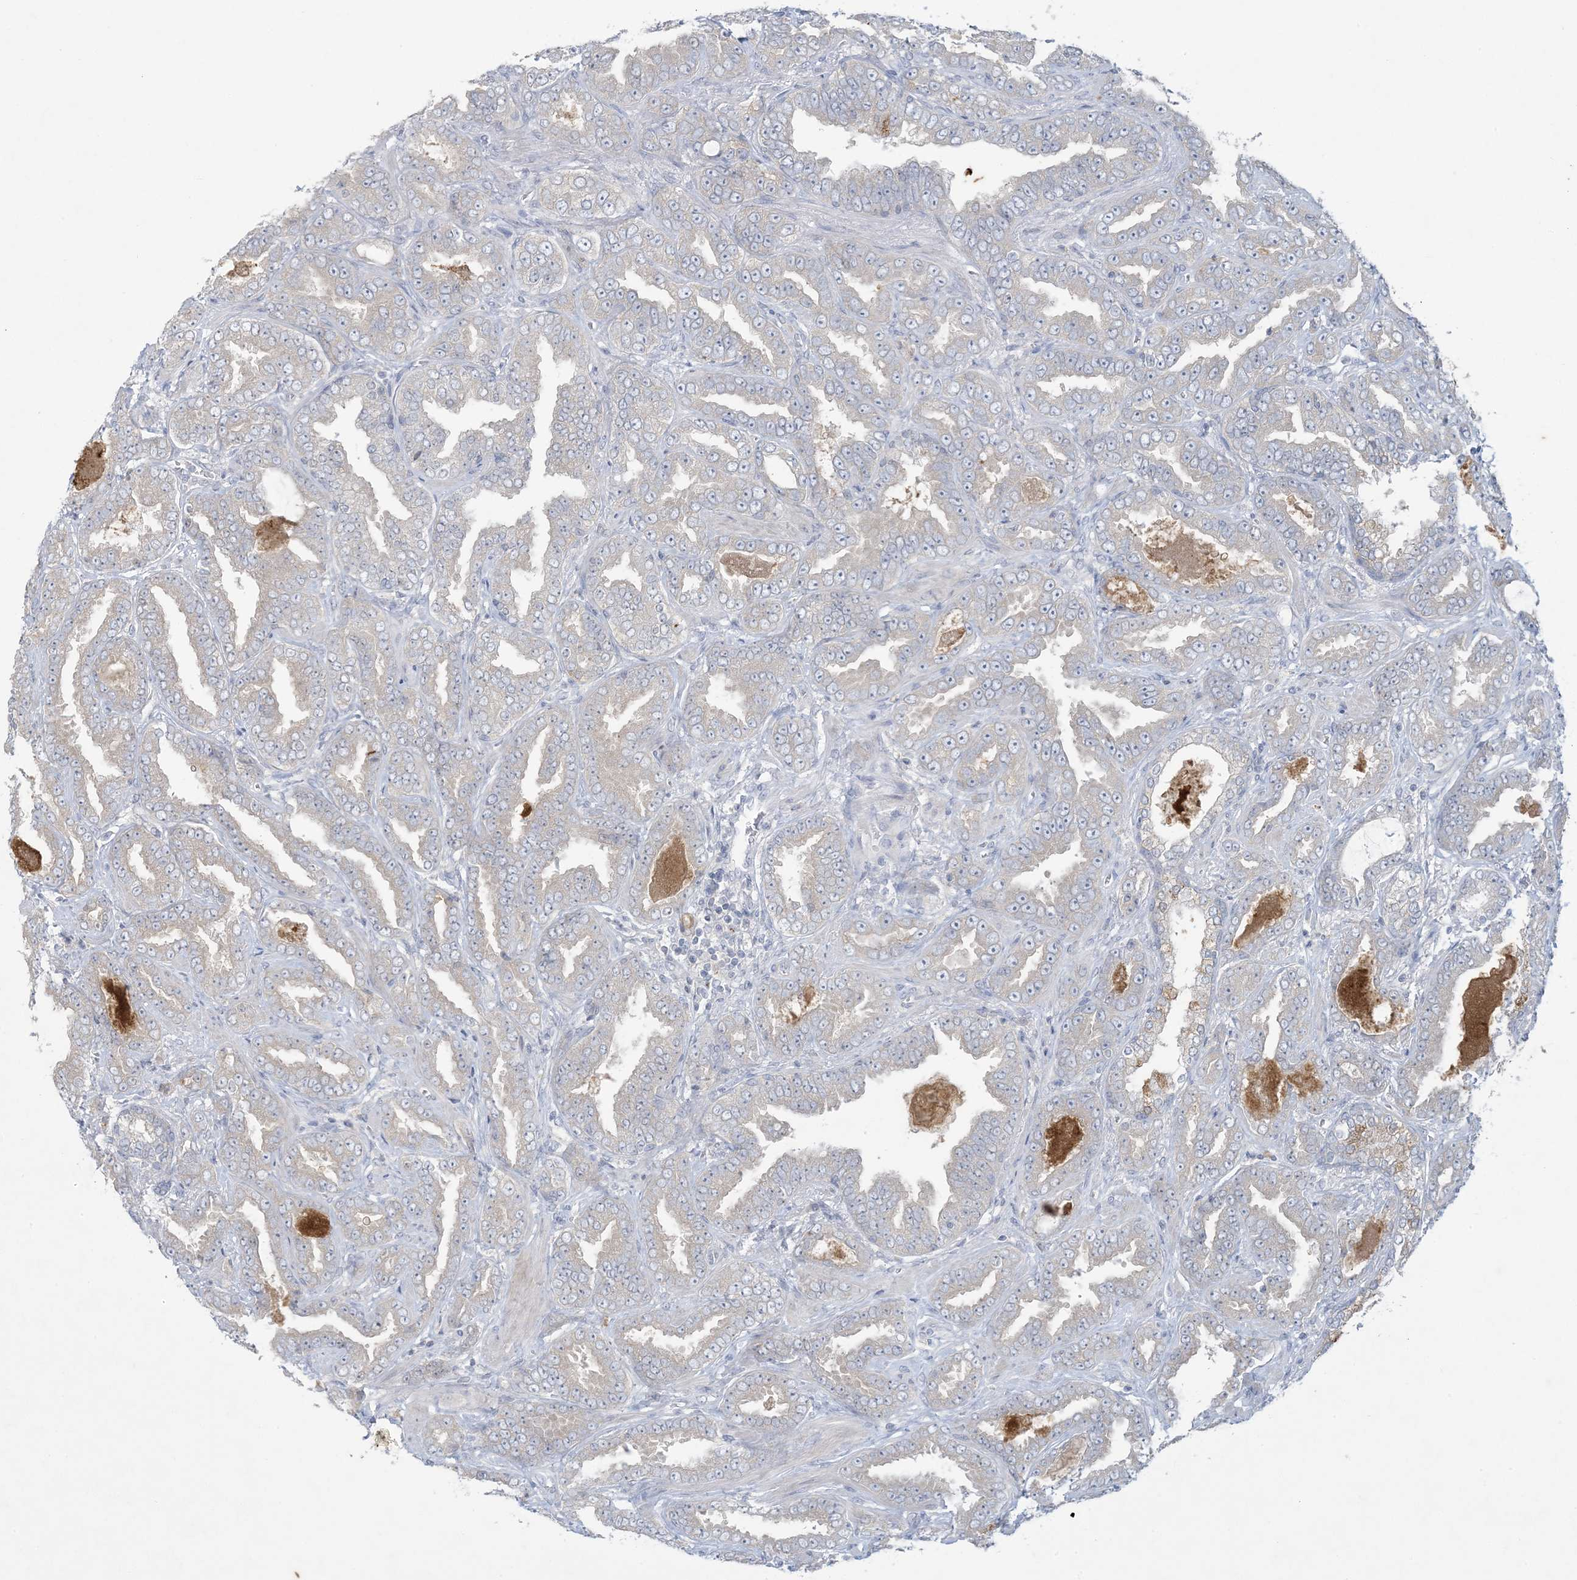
{"staining": {"intensity": "negative", "quantity": "none", "location": "none"}, "tissue": "prostate cancer", "cell_type": "Tumor cells", "image_type": "cancer", "snomed": [{"axis": "morphology", "description": "Adenocarcinoma, Low grade"}, {"axis": "topography", "description": "Prostate"}], "caption": "IHC micrograph of prostate cancer stained for a protein (brown), which demonstrates no positivity in tumor cells. (DAB IHC visualized using brightfield microscopy, high magnification).", "gene": "KIF3A", "patient": {"sex": "male", "age": 60}}